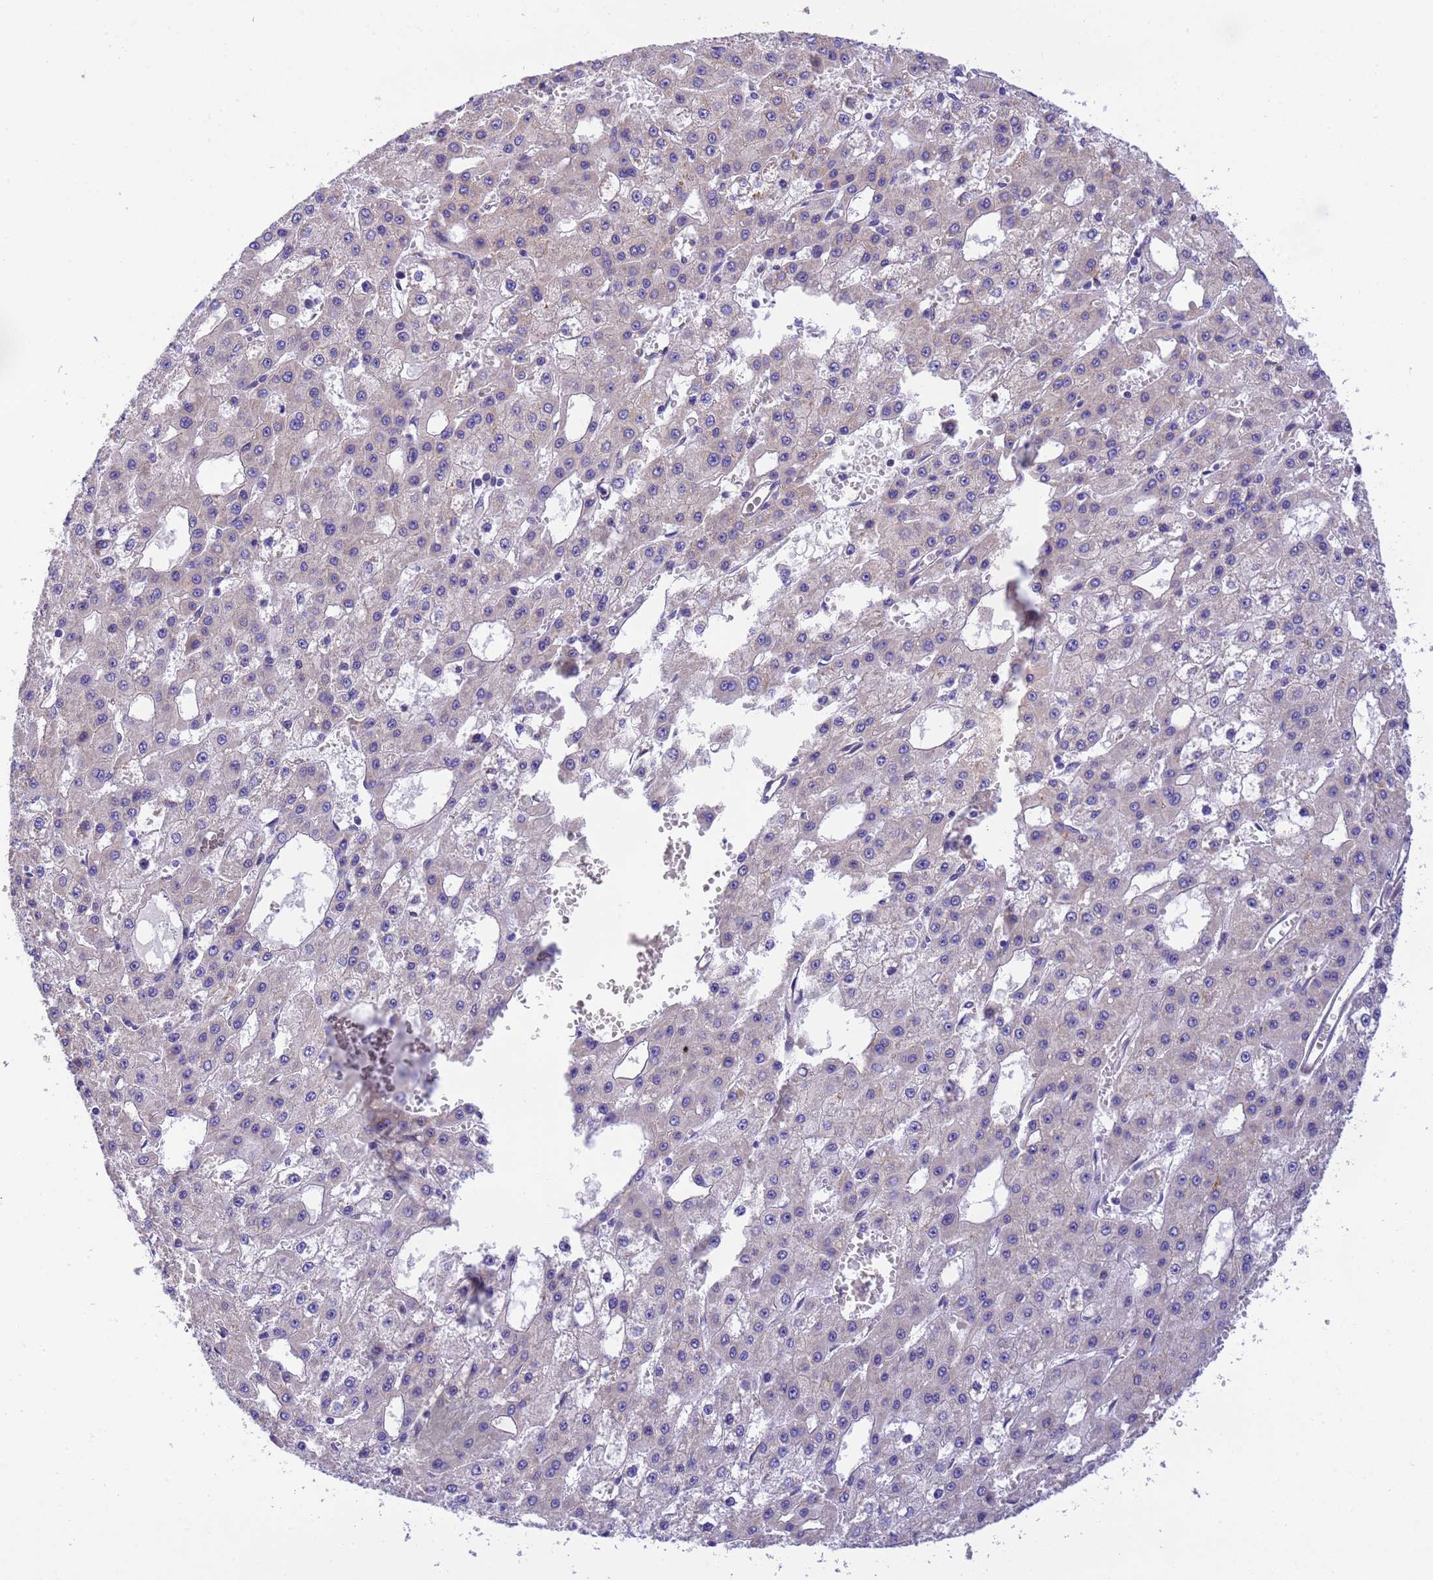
{"staining": {"intensity": "negative", "quantity": "none", "location": "none"}, "tissue": "liver cancer", "cell_type": "Tumor cells", "image_type": "cancer", "snomed": [{"axis": "morphology", "description": "Carcinoma, Hepatocellular, NOS"}, {"axis": "topography", "description": "Liver"}], "caption": "The micrograph displays no staining of tumor cells in liver cancer. (DAB (3,3'-diaminobenzidine) immunohistochemistry (IHC), high magnification).", "gene": "RHBDD3", "patient": {"sex": "male", "age": 47}}